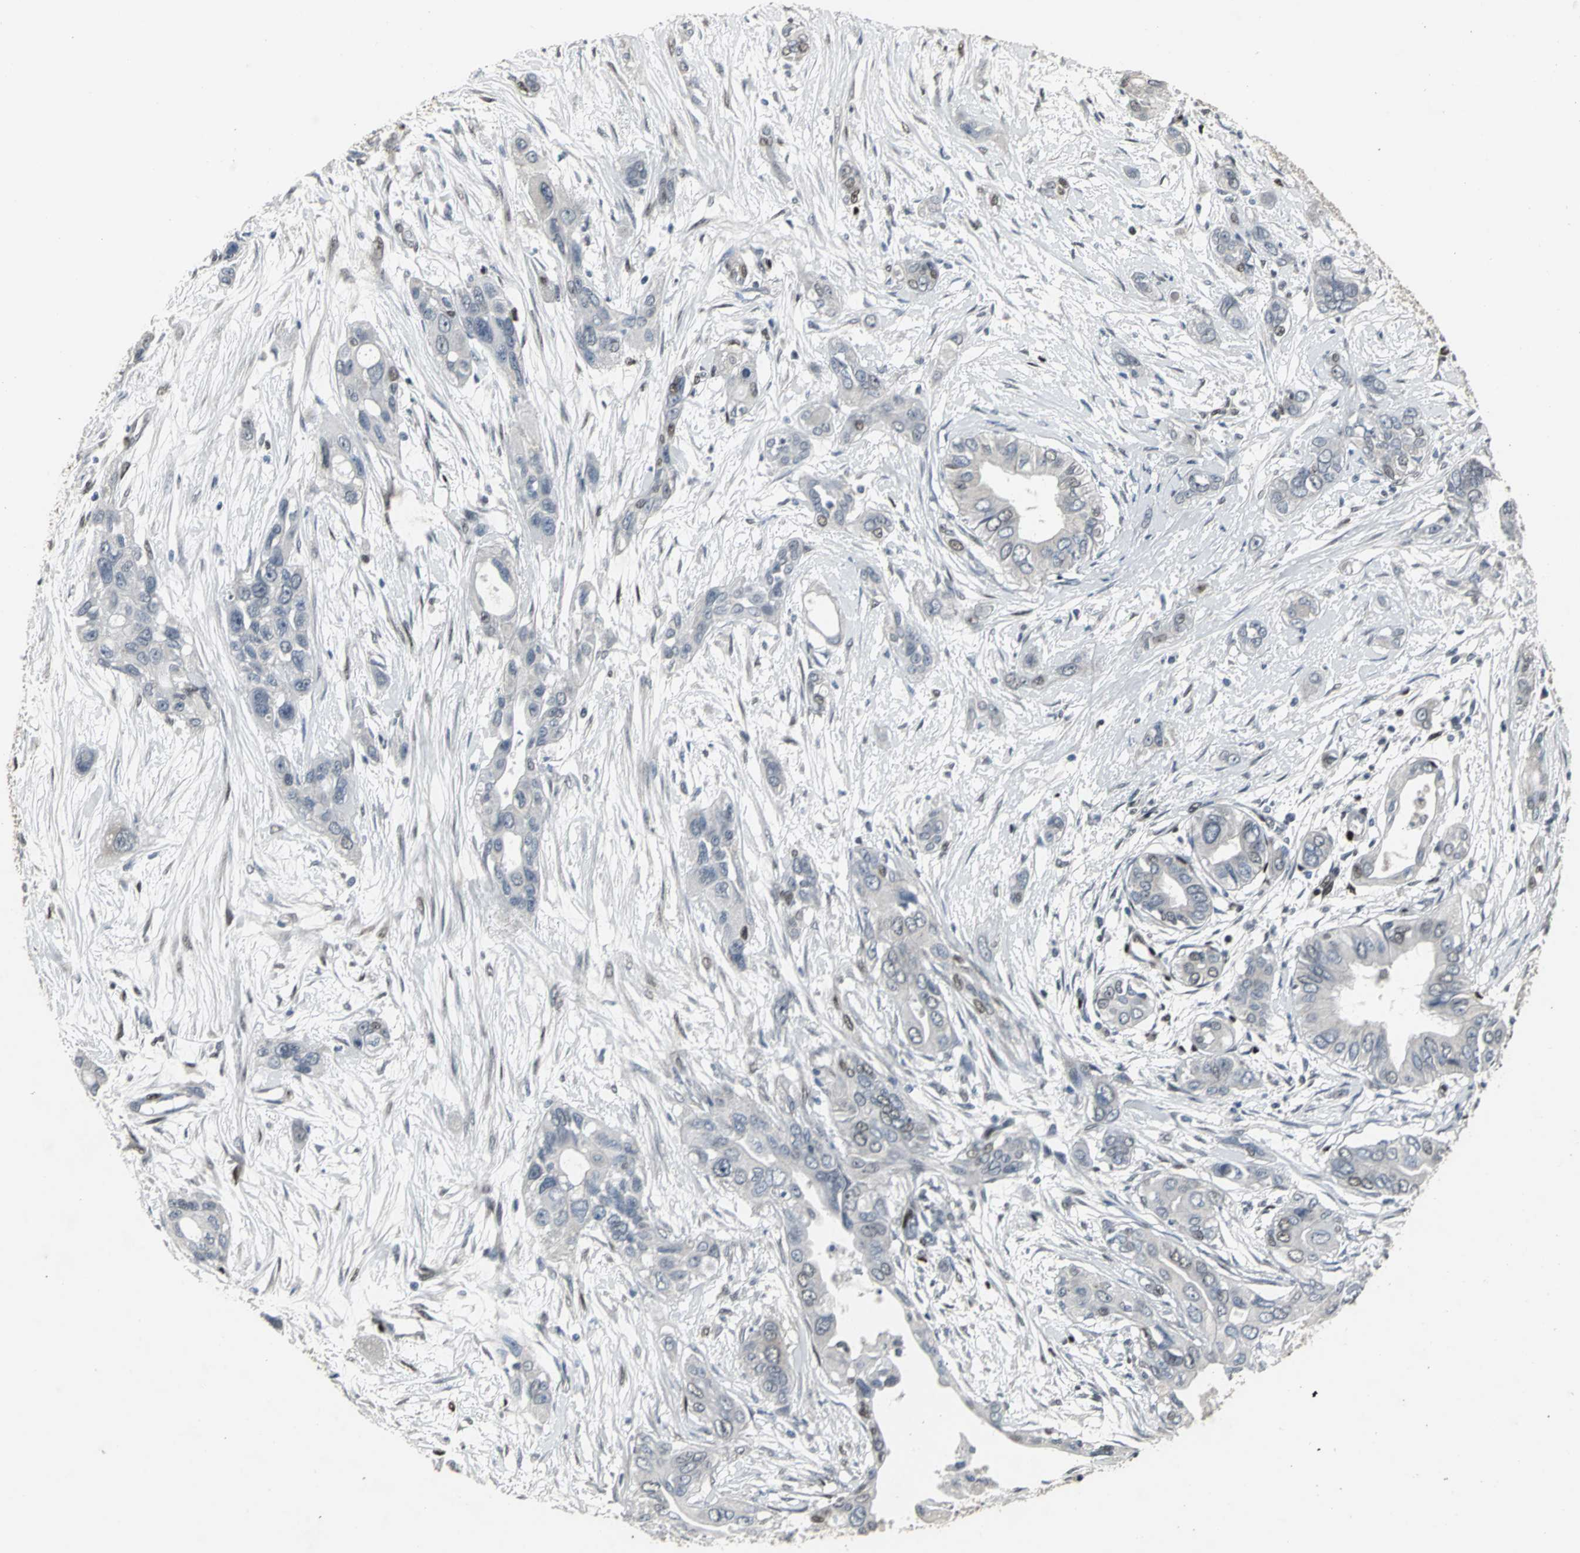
{"staining": {"intensity": "weak", "quantity": "<25%", "location": "nuclear"}, "tissue": "pancreatic cancer", "cell_type": "Tumor cells", "image_type": "cancer", "snomed": [{"axis": "morphology", "description": "Adenocarcinoma, NOS"}, {"axis": "topography", "description": "Pancreas"}], "caption": "High power microscopy micrograph of an IHC micrograph of pancreatic cancer, revealing no significant expression in tumor cells.", "gene": "SRF", "patient": {"sex": "female", "age": 60}}